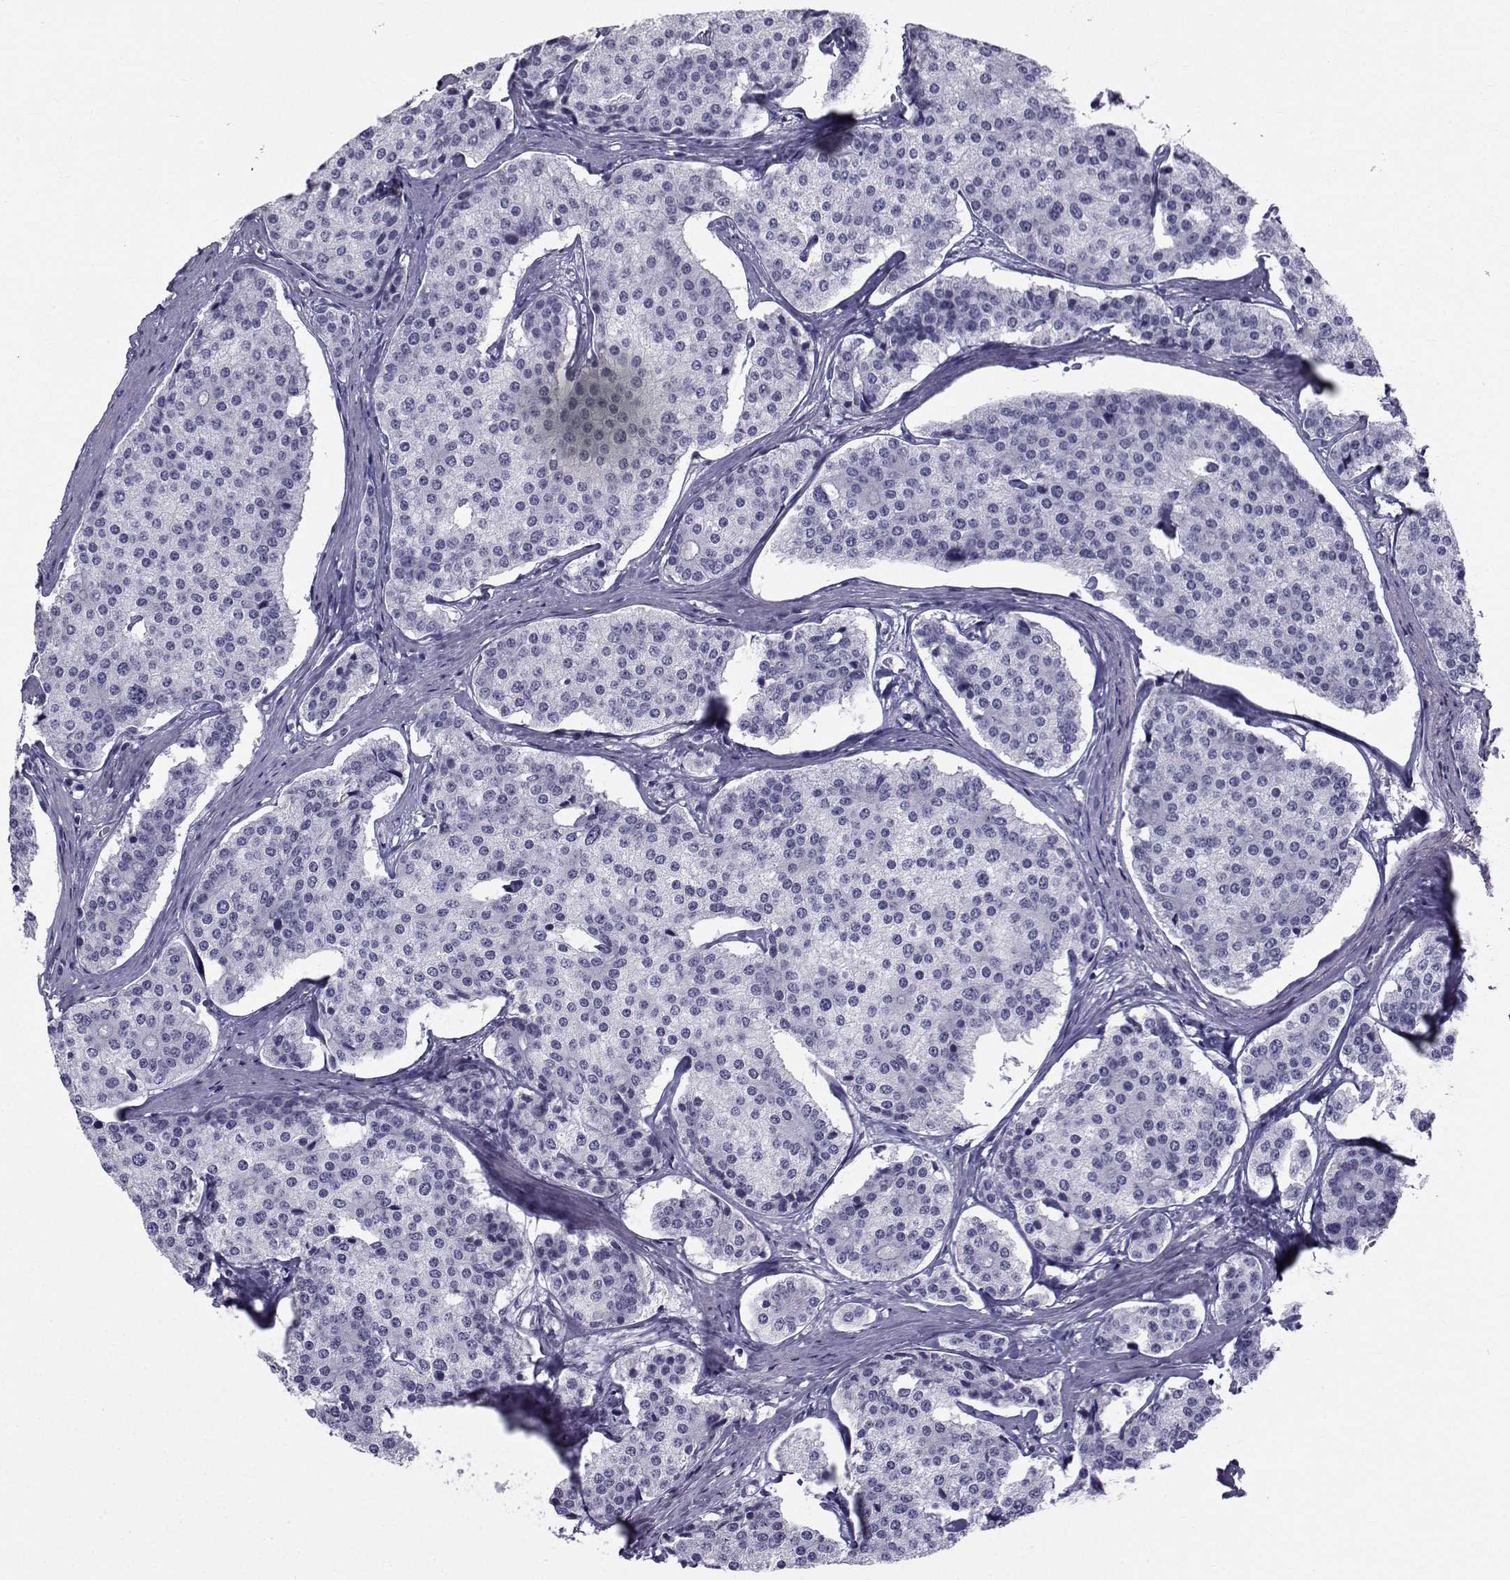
{"staining": {"intensity": "negative", "quantity": "none", "location": "none"}, "tissue": "carcinoid", "cell_type": "Tumor cells", "image_type": "cancer", "snomed": [{"axis": "morphology", "description": "Carcinoid, malignant, NOS"}, {"axis": "topography", "description": "Small intestine"}], "caption": "An image of carcinoid stained for a protein demonstrates no brown staining in tumor cells.", "gene": "SPANXD", "patient": {"sex": "female", "age": 65}}